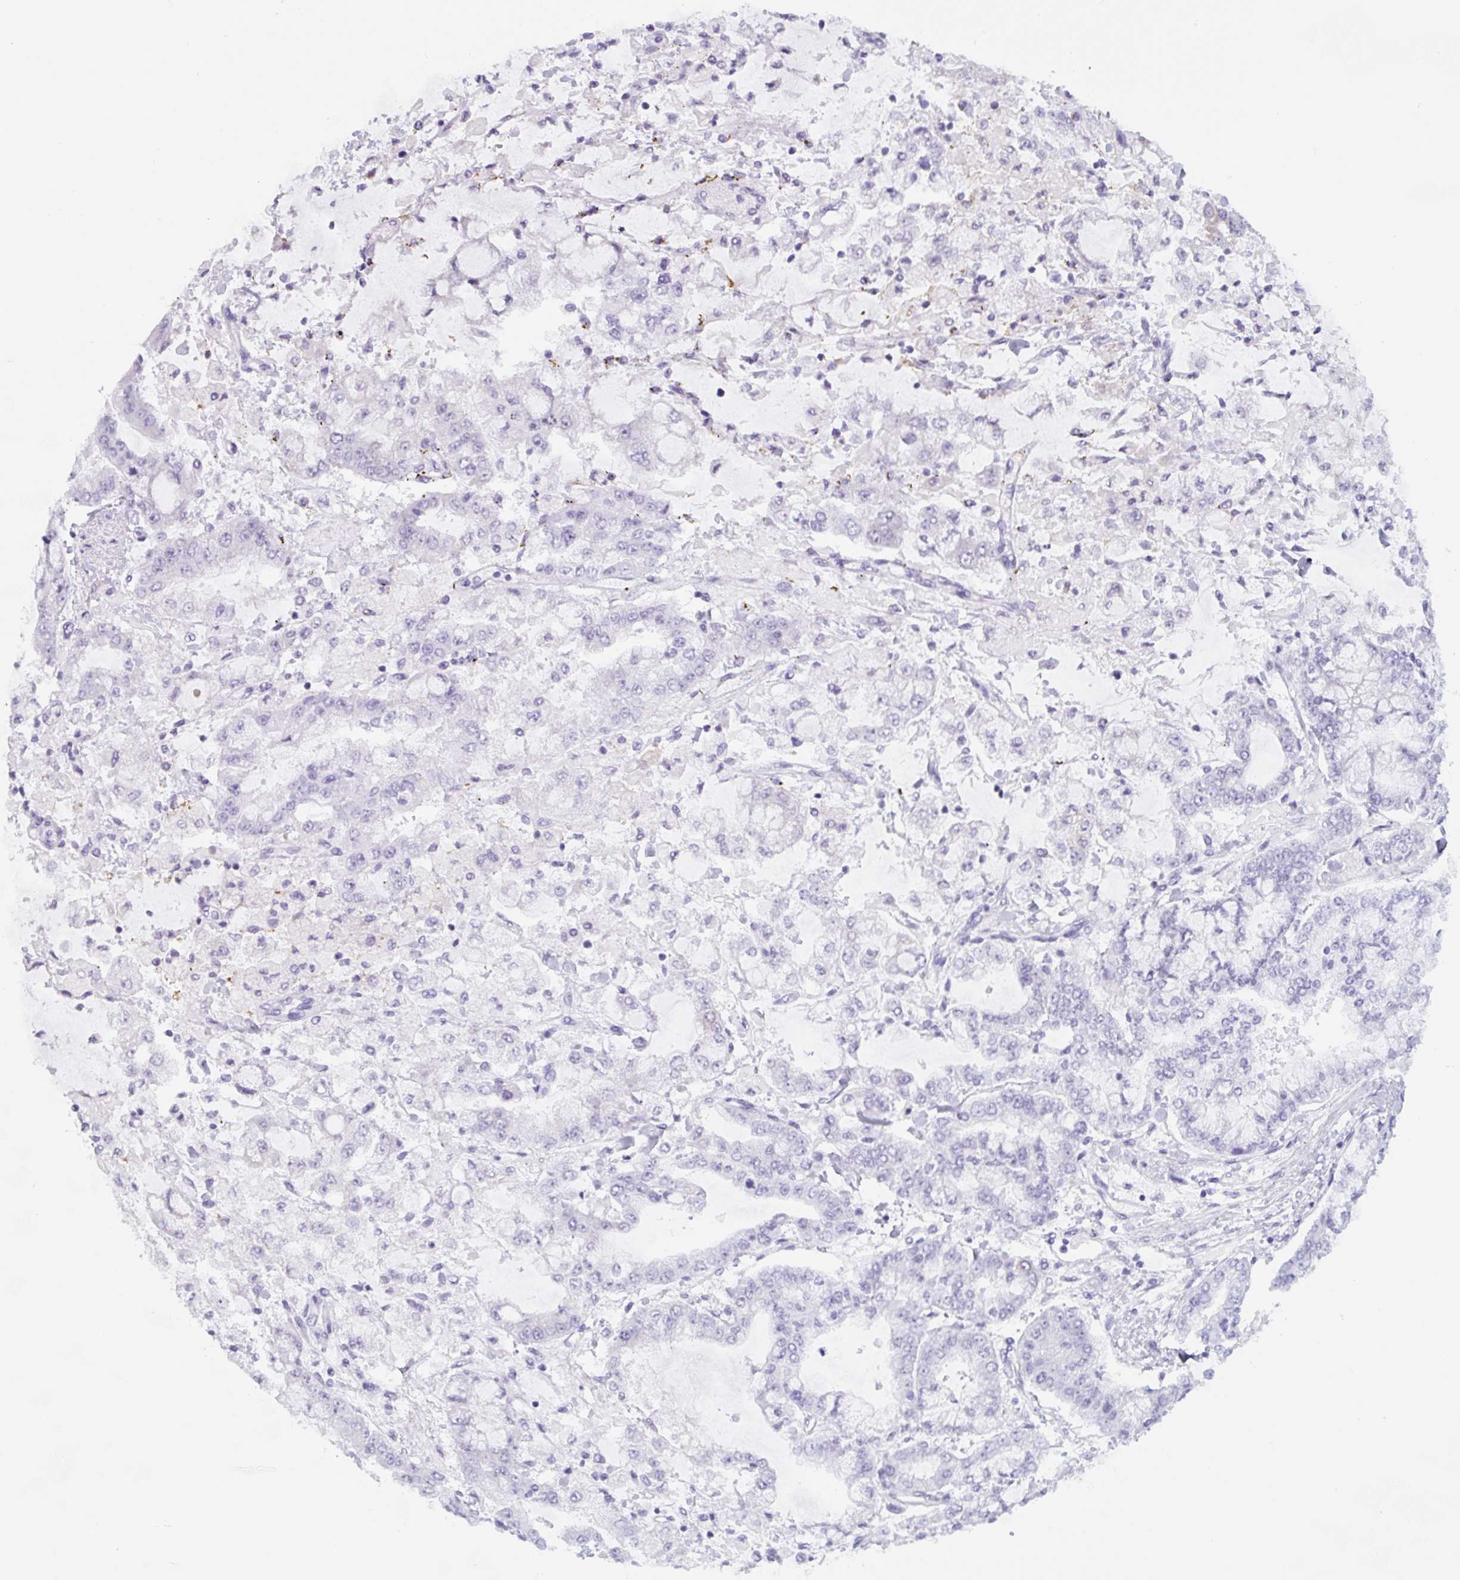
{"staining": {"intensity": "negative", "quantity": "none", "location": "none"}, "tissue": "stomach cancer", "cell_type": "Tumor cells", "image_type": "cancer", "snomed": [{"axis": "morphology", "description": "Normal tissue, NOS"}, {"axis": "morphology", "description": "Adenocarcinoma, NOS"}, {"axis": "topography", "description": "Stomach, upper"}, {"axis": "topography", "description": "Stomach"}], "caption": "Micrograph shows no protein positivity in tumor cells of stomach cancer (adenocarcinoma) tissue.", "gene": "TNFRSF8", "patient": {"sex": "male", "age": 76}}